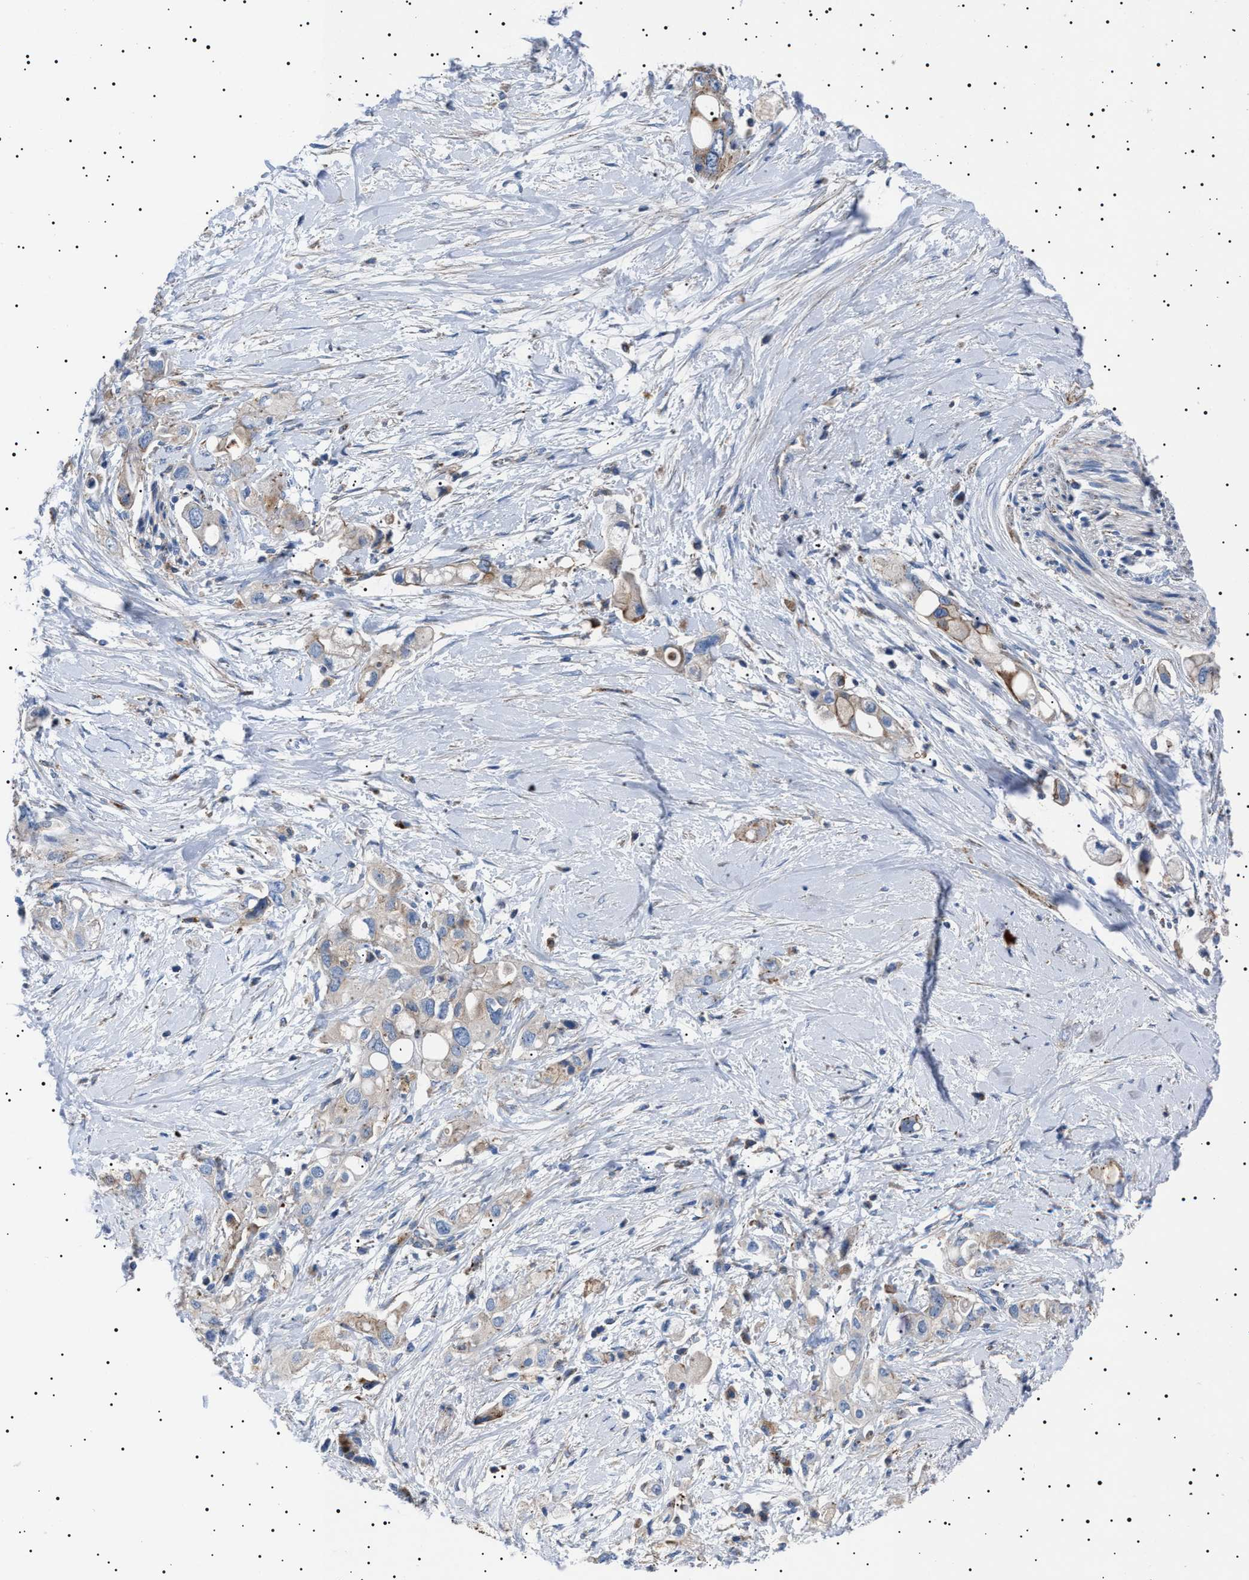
{"staining": {"intensity": "negative", "quantity": "none", "location": "none"}, "tissue": "pancreatic cancer", "cell_type": "Tumor cells", "image_type": "cancer", "snomed": [{"axis": "morphology", "description": "Adenocarcinoma, NOS"}, {"axis": "topography", "description": "Pancreas"}], "caption": "Tumor cells show no significant protein expression in adenocarcinoma (pancreatic).", "gene": "NEU1", "patient": {"sex": "female", "age": 56}}